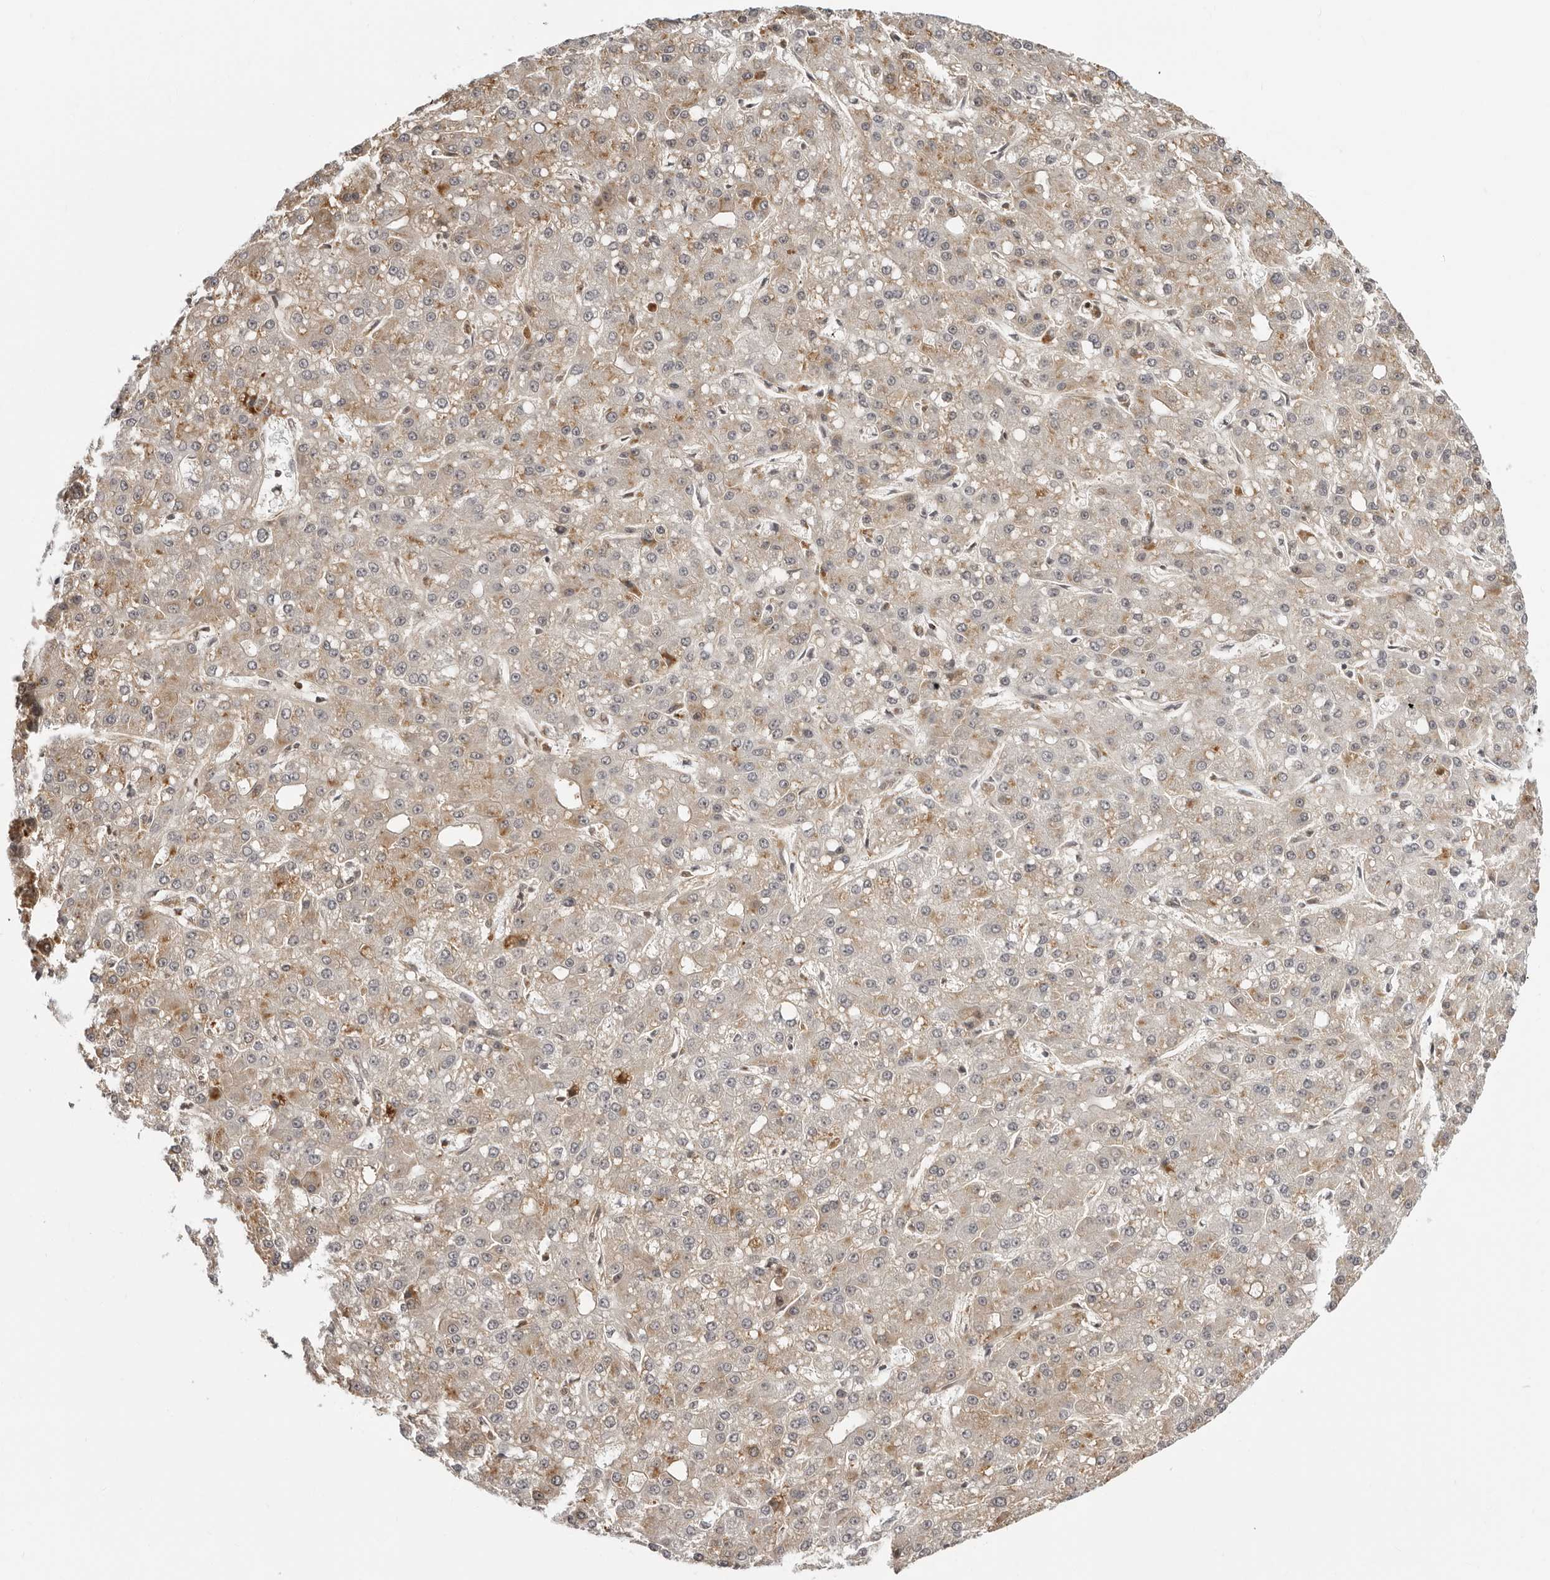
{"staining": {"intensity": "weak", "quantity": "<25%", "location": "cytoplasmic/membranous"}, "tissue": "liver cancer", "cell_type": "Tumor cells", "image_type": "cancer", "snomed": [{"axis": "morphology", "description": "Carcinoma, Hepatocellular, NOS"}, {"axis": "topography", "description": "Liver"}], "caption": "An image of liver cancer (hepatocellular carcinoma) stained for a protein exhibits no brown staining in tumor cells.", "gene": "UNK", "patient": {"sex": "male", "age": 67}}